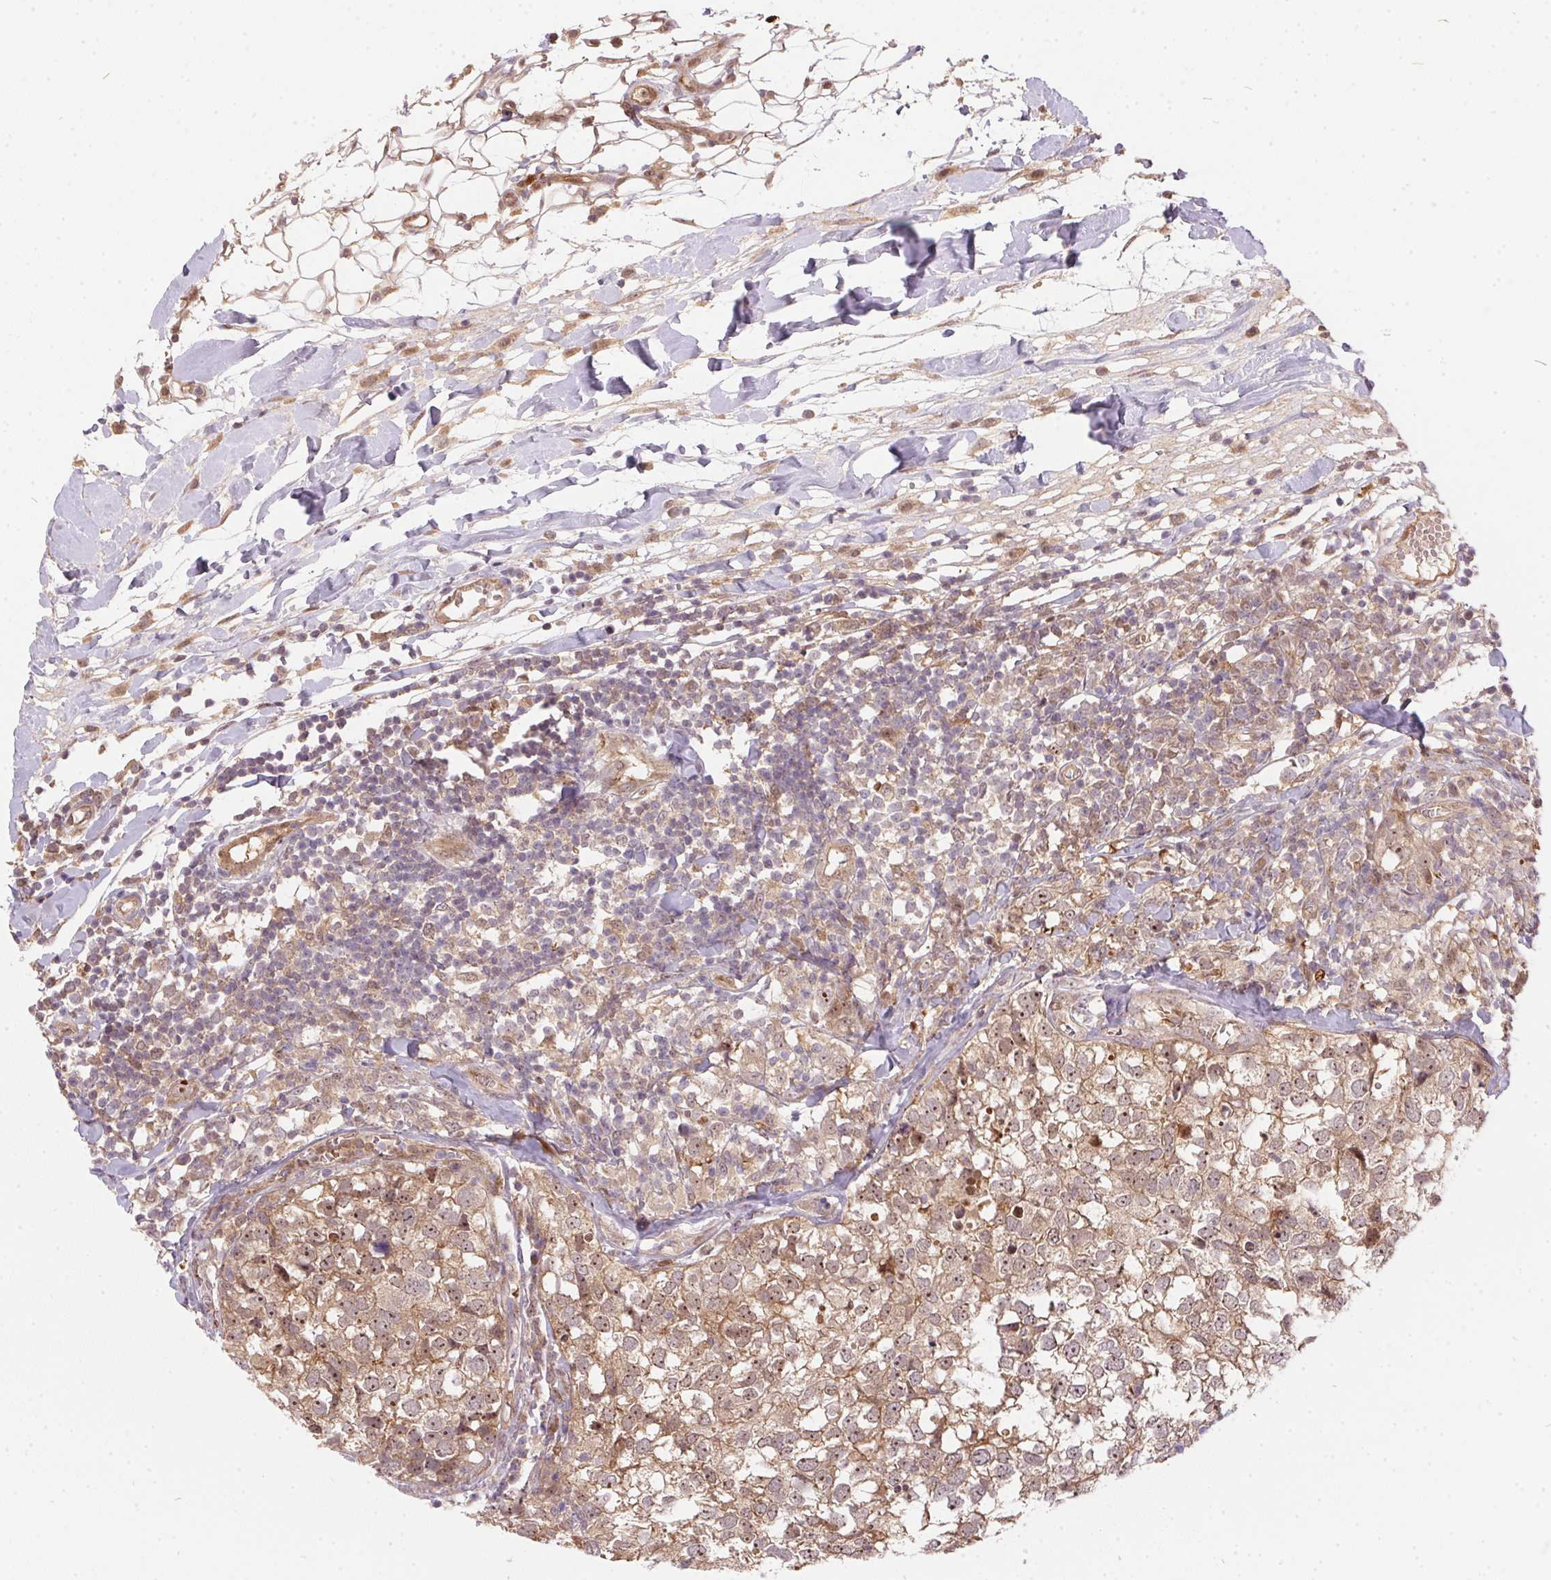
{"staining": {"intensity": "weak", "quantity": ">75%", "location": "cytoplasmic/membranous,nuclear"}, "tissue": "breast cancer", "cell_type": "Tumor cells", "image_type": "cancer", "snomed": [{"axis": "morphology", "description": "Duct carcinoma"}, {"axis": "topography", "description": "Breast"}], "caption": "Immunohistochemistry histopathology image of neoplastic tissue: invasive ductal carcinoma (breast) stained using immunohistochemistry (IHC) reveals low levels of weak protein expression localized specifically in the cytoplasmic/membranous and nuclear of tumor cells, appearing as a cytoplasmic/membranous and nuclear brown color.", "gene": "NUDT16", "patient": {"sex": "female", "age": 30}}